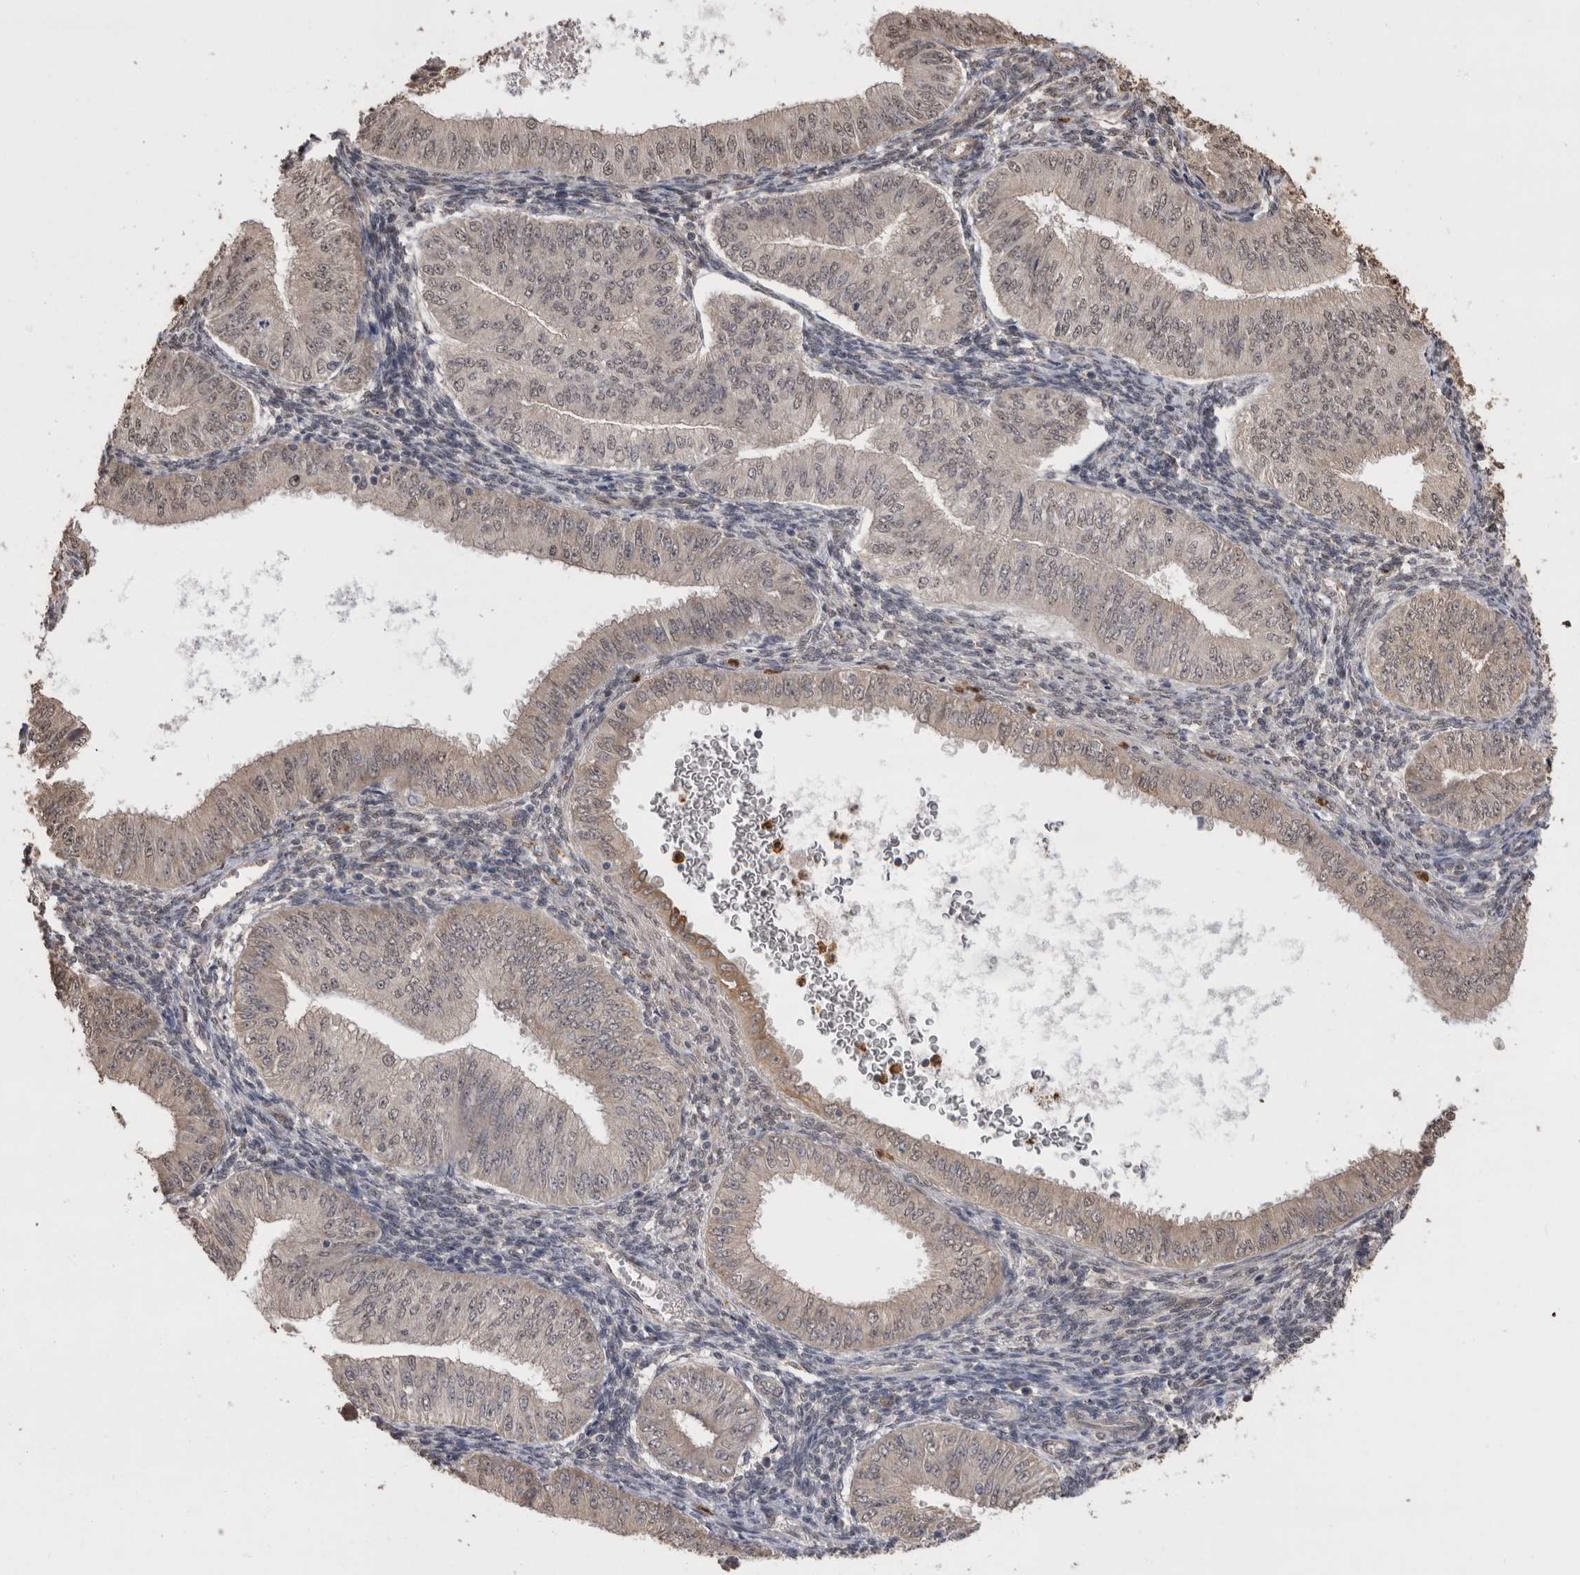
{"staining": {"intensity": "moderate", "quantity": "<25%", "location": "cytoplasmic/membranous"}, "tissue": "endometrial cancer", "cell_type": "Tumor cells", "image_type": "cancer", "snomed": [{"axis": "morphology", "description": "Normal tissue, NOS"}, {"axis": "morphology", "description": "Adenocarcinoma, NOS"}, {"axis": "topography", "description": "Endometrium"}], "caption": "IHC micrograph of neoplastic tissue: human adenocarcinoma (endometrial) stained using IHC reveals low levels of moderate protein expression localized specifically in the cytoplasmic/membranous of tumor cells, appearing as a cytoplasmic/membranous brown color.", "gene": "PAK4", "patient": {"sex": "female", "age": 53}}